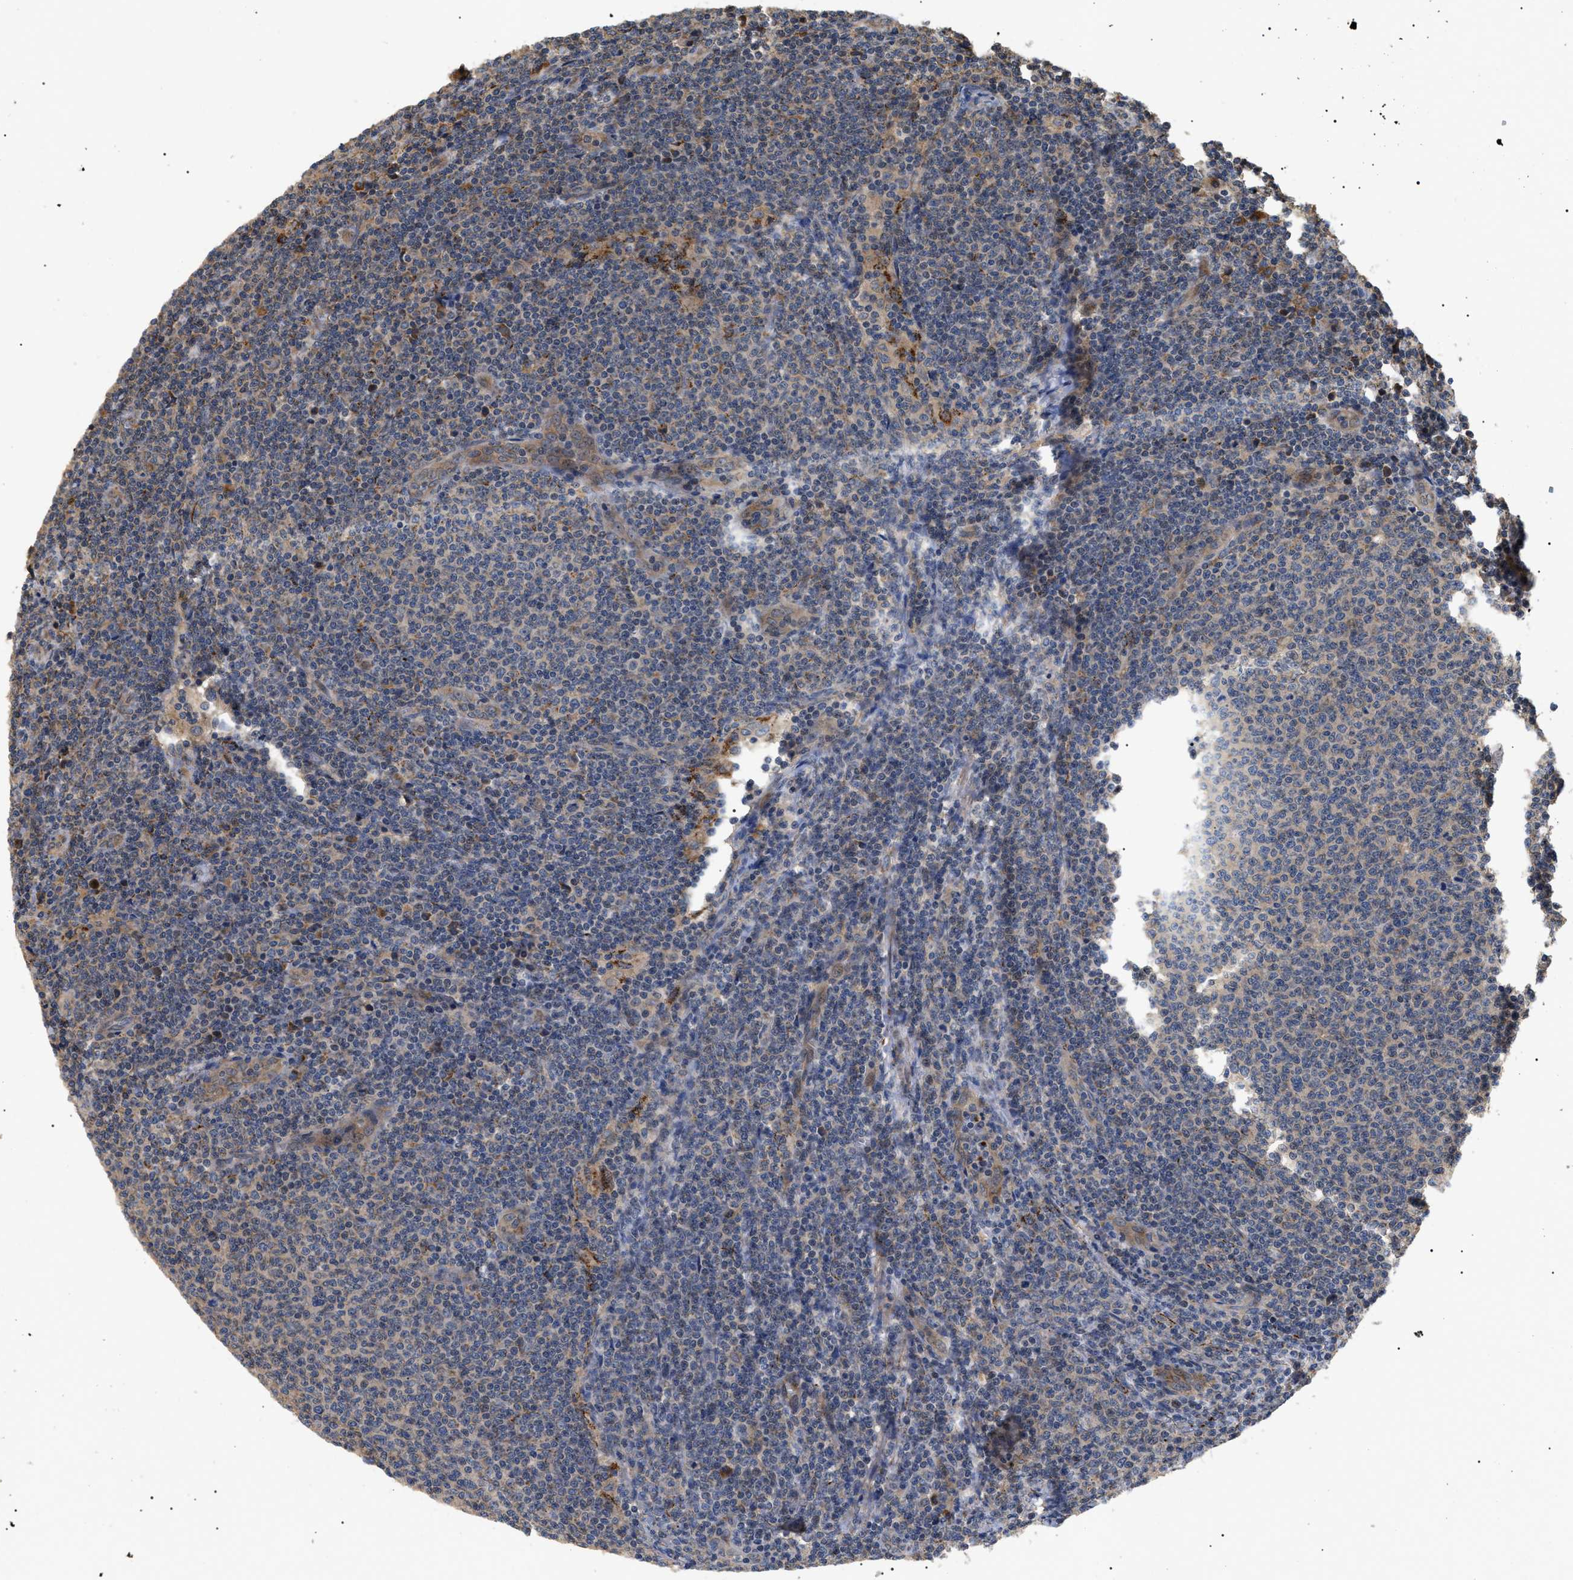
{"staining": {"intensity": "weak", "quantity": "<25%", "location": "nuclear"}, "tissue": "lymphoma", "cell_type": "Tumor cells", "image_type": "cancer", "snomed": [{"axis": "morphology", "description": "Malignant lymphoma, non-Hodgkin's type, Low grade"}, {"axis": "topography", "description": "Lymph node"}], "caption": "IHC photomicrograph of lymphoma stained for a protein (brown), which displays no expression in tumor cells. (IHC, brightfield microscopy, high magnification).", "gene": "ASTL", "patient": {"sex": "male", "age": 66}}